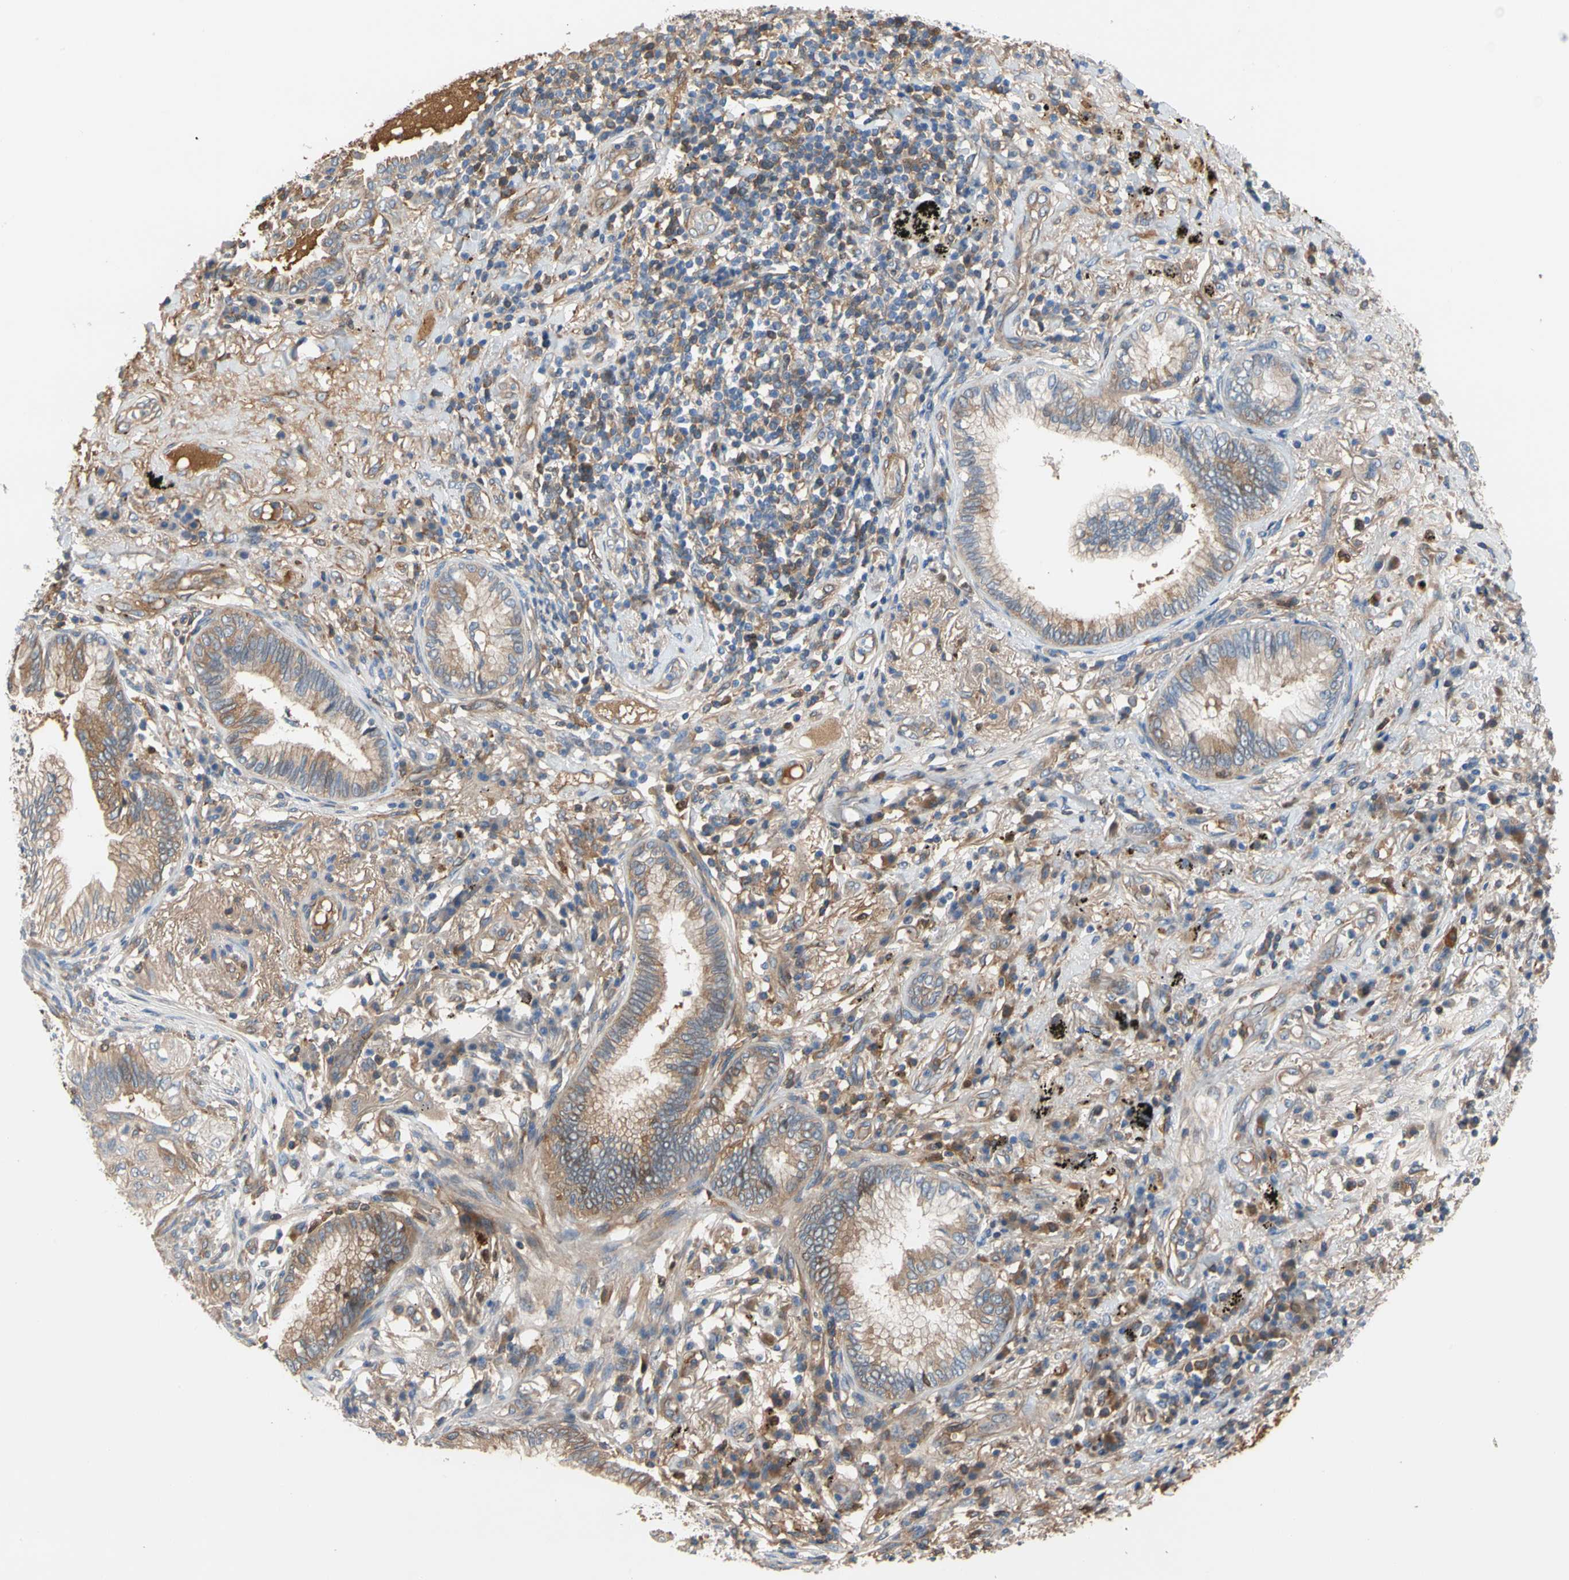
{"staining": {"intensity": "weak", "quantity": "25%-75%", "location": "cytoplasmic/membranous"}, "tissue": "lung cancer", "cell_type": "Tumor cells", "image_type": "cancer", "snomed": [{"axis": "morphology", "description": "Normal tissue, NOS"}, {"axis": "morphology", "description": "Adenocarcinoma, NOS"}, {"axis": "topography", "description": "Bronchus"}, {"axis": "topography", "description": "Lung"}], "caption": "Immunohistochemical staining of human lung adenocarcinoma displays low levels of weak cytoplasmic/membranous protein staining in approximately 25%-75% of tumor cells.", "gene": "ENTREP3", "patient": {"sex": "female", "age": 70}}